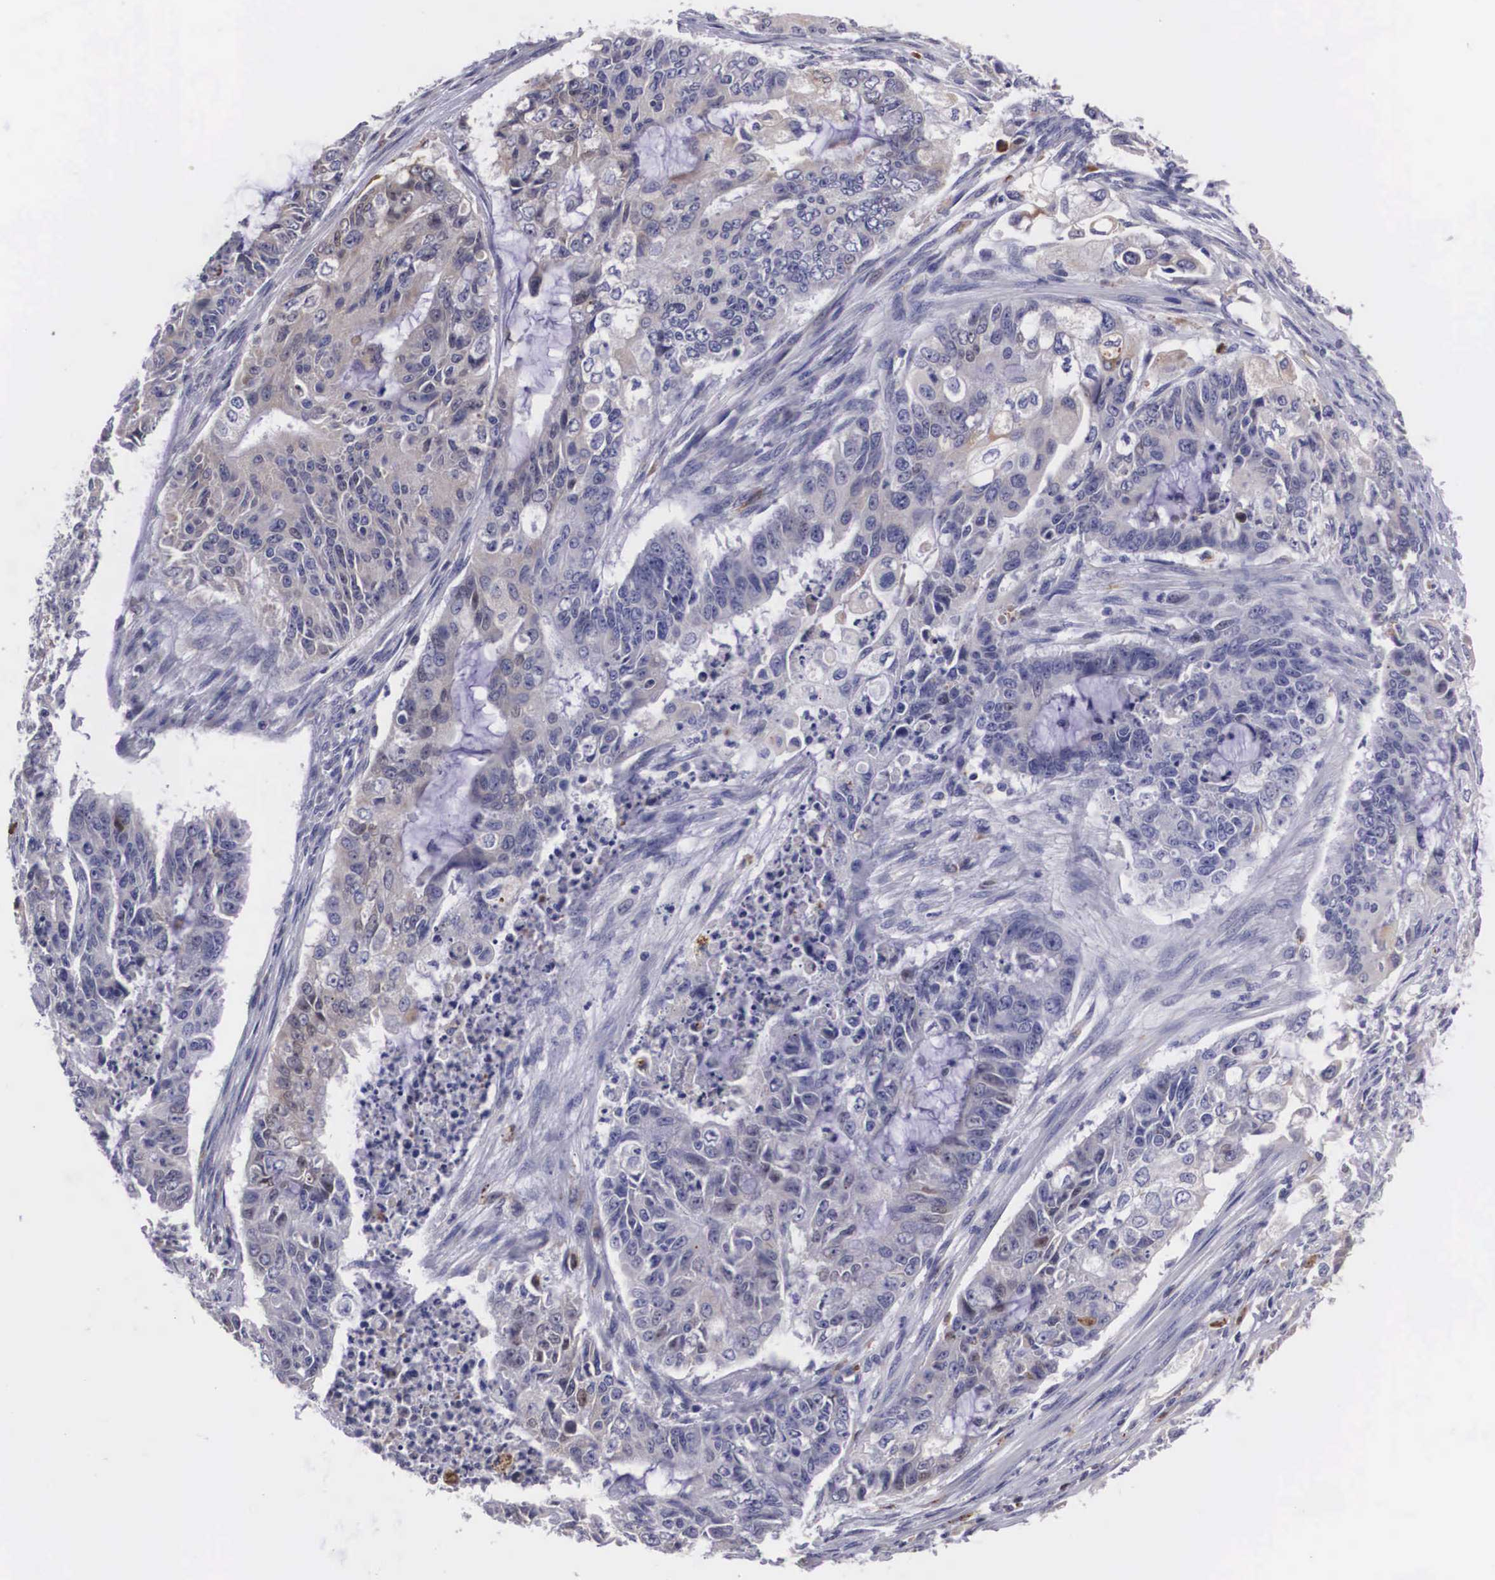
{"staining": {"intensity": "negative", "quantity": "none", "location": "none"}, "tissue": "endometrial cancer", "cell_type": "Tumor cells", "image_type": "cancer", "snomed": [{"axis": "morphology", "description": "Adenocarcinoma, NOS"}, {"axis": "topography", "description": "Endometrium"}], "caption": "Image shows no significant protein positivity in tumor cells of endometrial adenocarcinoma.", "gene": "CRELD2", "patient": {"sex": "female", "age": 75}}